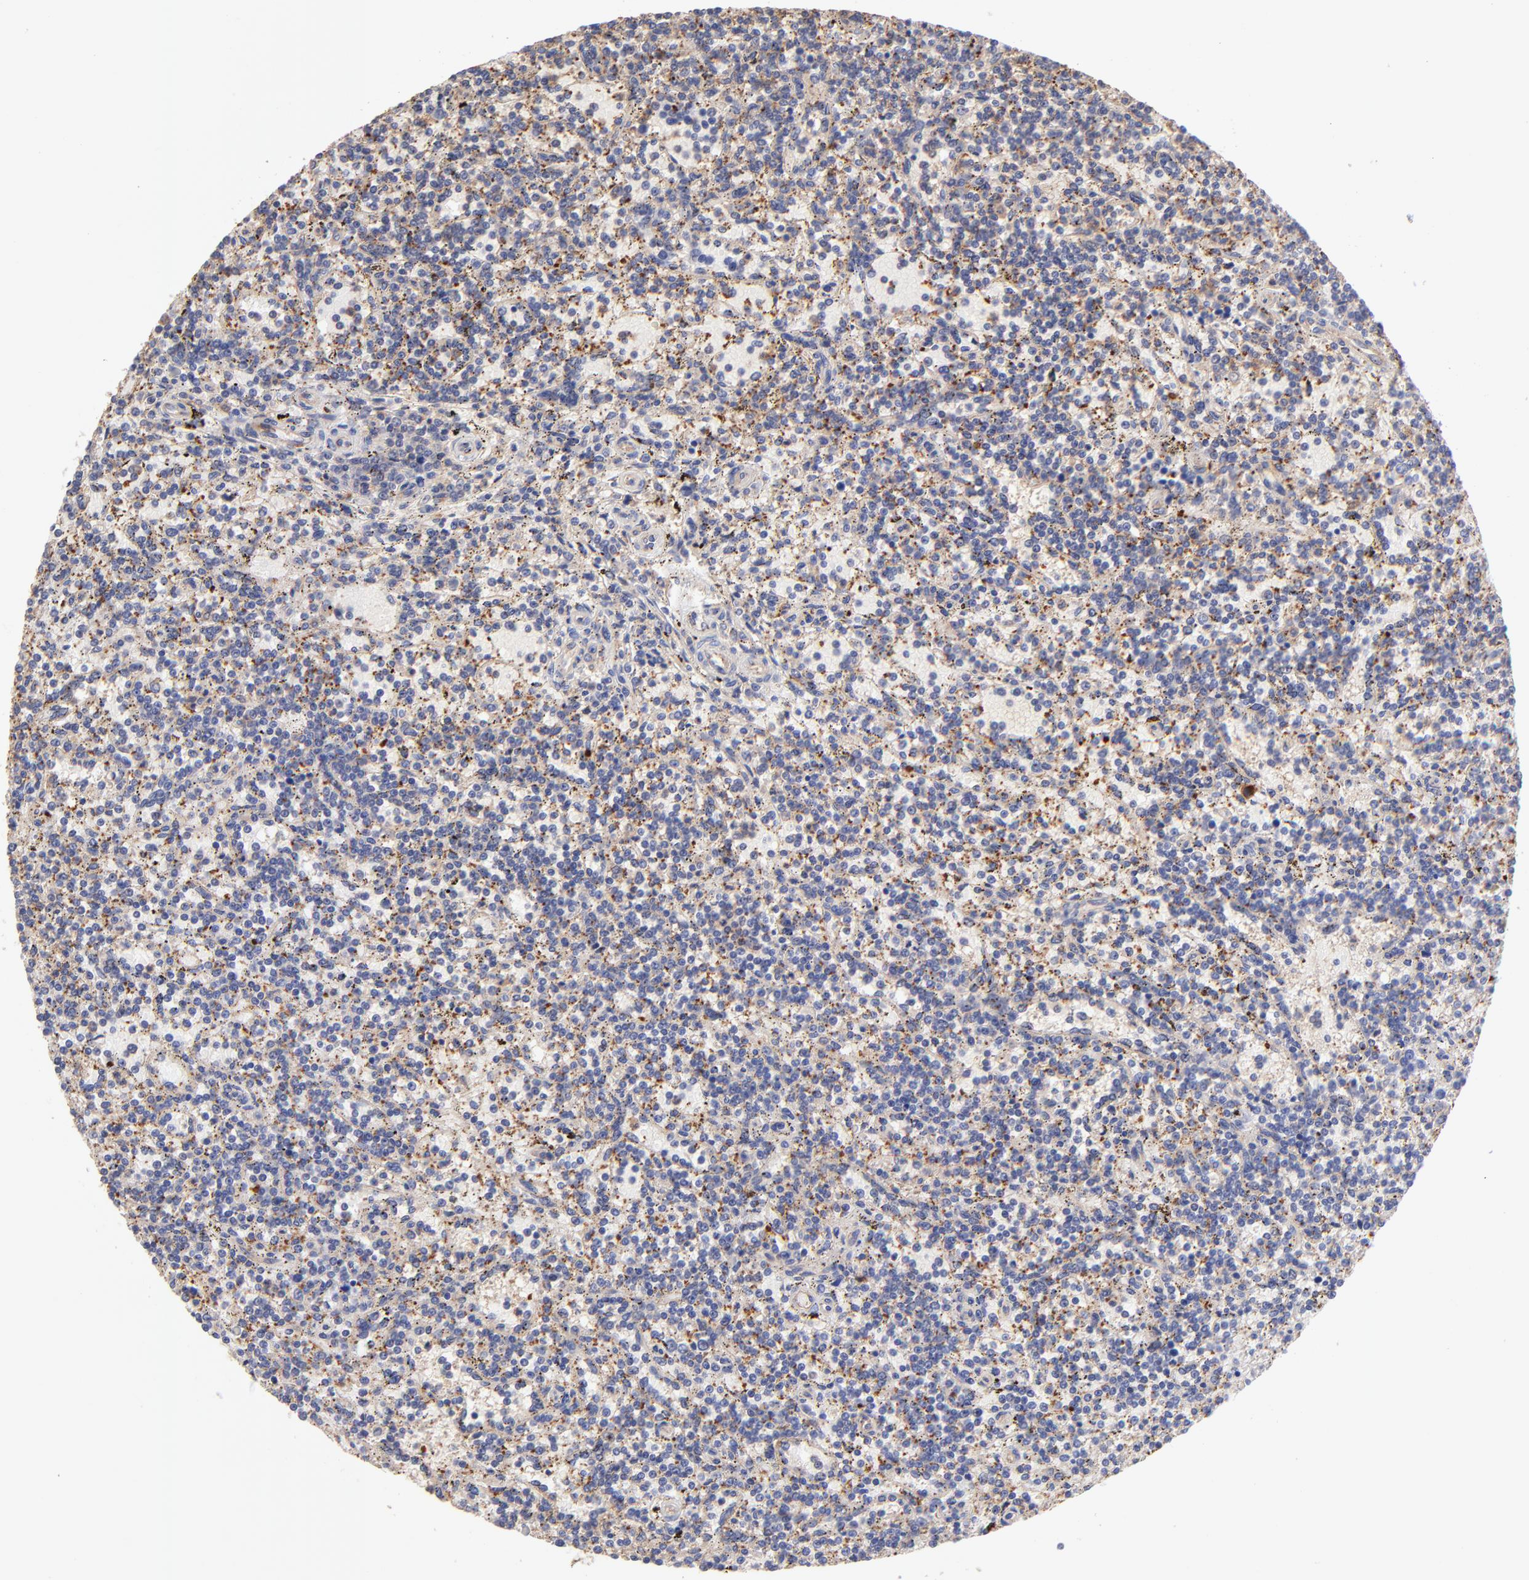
{"staining": {"intensity": "negative", "quantity": "none", "location": "none"}, "tissue": "lymphoma", "cell_type": "Tumor cells", "image_type": "cancer", "snomed": [{"axis": "morphology", "description": "Malignant lymphoma, non-Hodgkin's type, Low grade"}, {"axis": "topography", "description": "Spleen"}], "caption": "This is a photomicrograph of IHC staining of low-grade malignant lymphoma, non-Hodgkin's type, which shows no positivity in tumor cells.", "gene": "ASB7", "patient": {"sex": "male", "age": 73}}